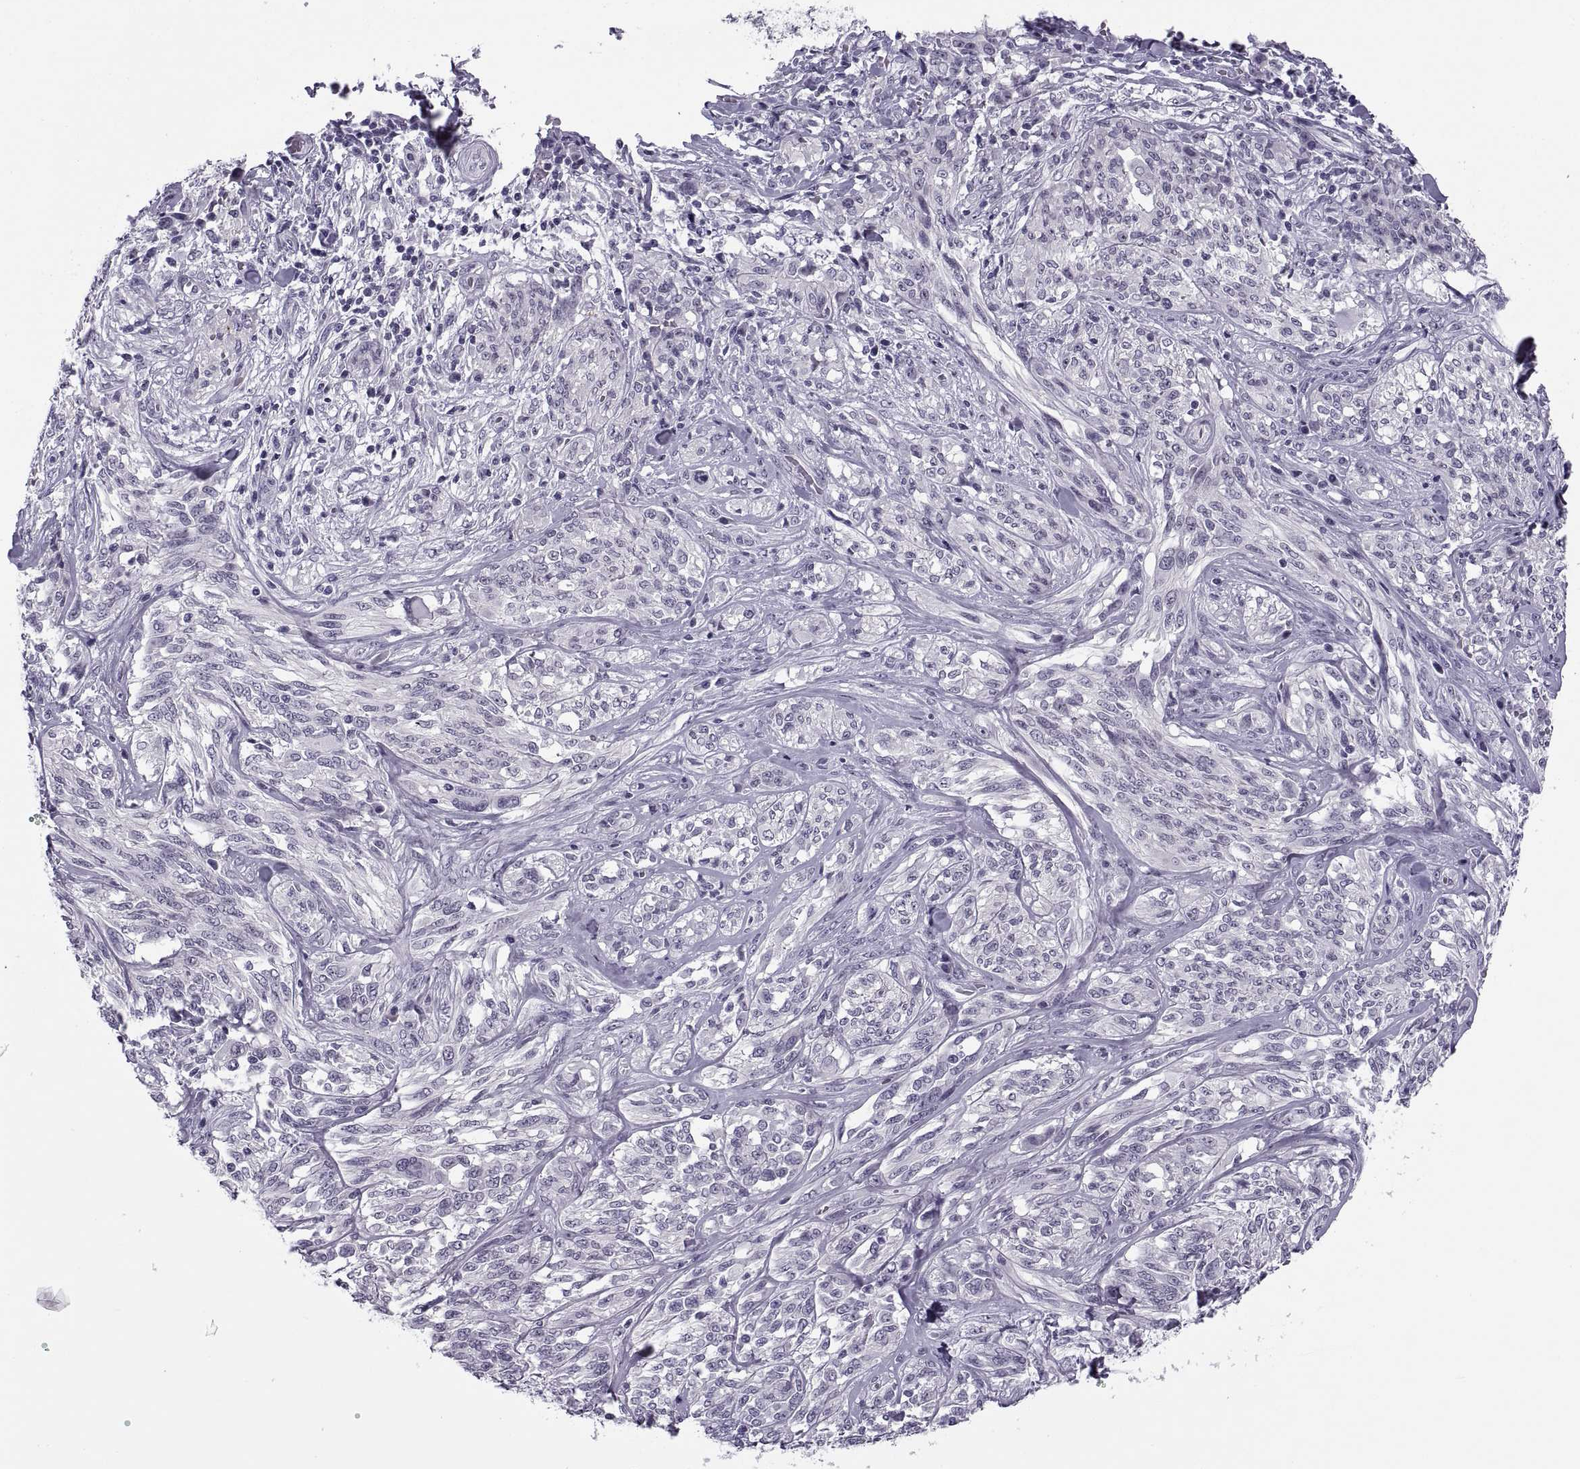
{"staining": {"intensity": "negative", "quantity": "none", "location": "none"}, "tissue": "melanoma", "cell_type": "Tumor cells", "image_type": "cancer", "snomed": [{"axis": "morphology", "description": "Malignant melanoma, NOS"}, {"axis": "topography", "description": "Skin"}], "caption": "Malignant melanoma was stained to show a protein in brown. There is no significant expression in tumor cells.", "gene": "TBC1D3G", "patient": {"sex": "female", "age": 91}}